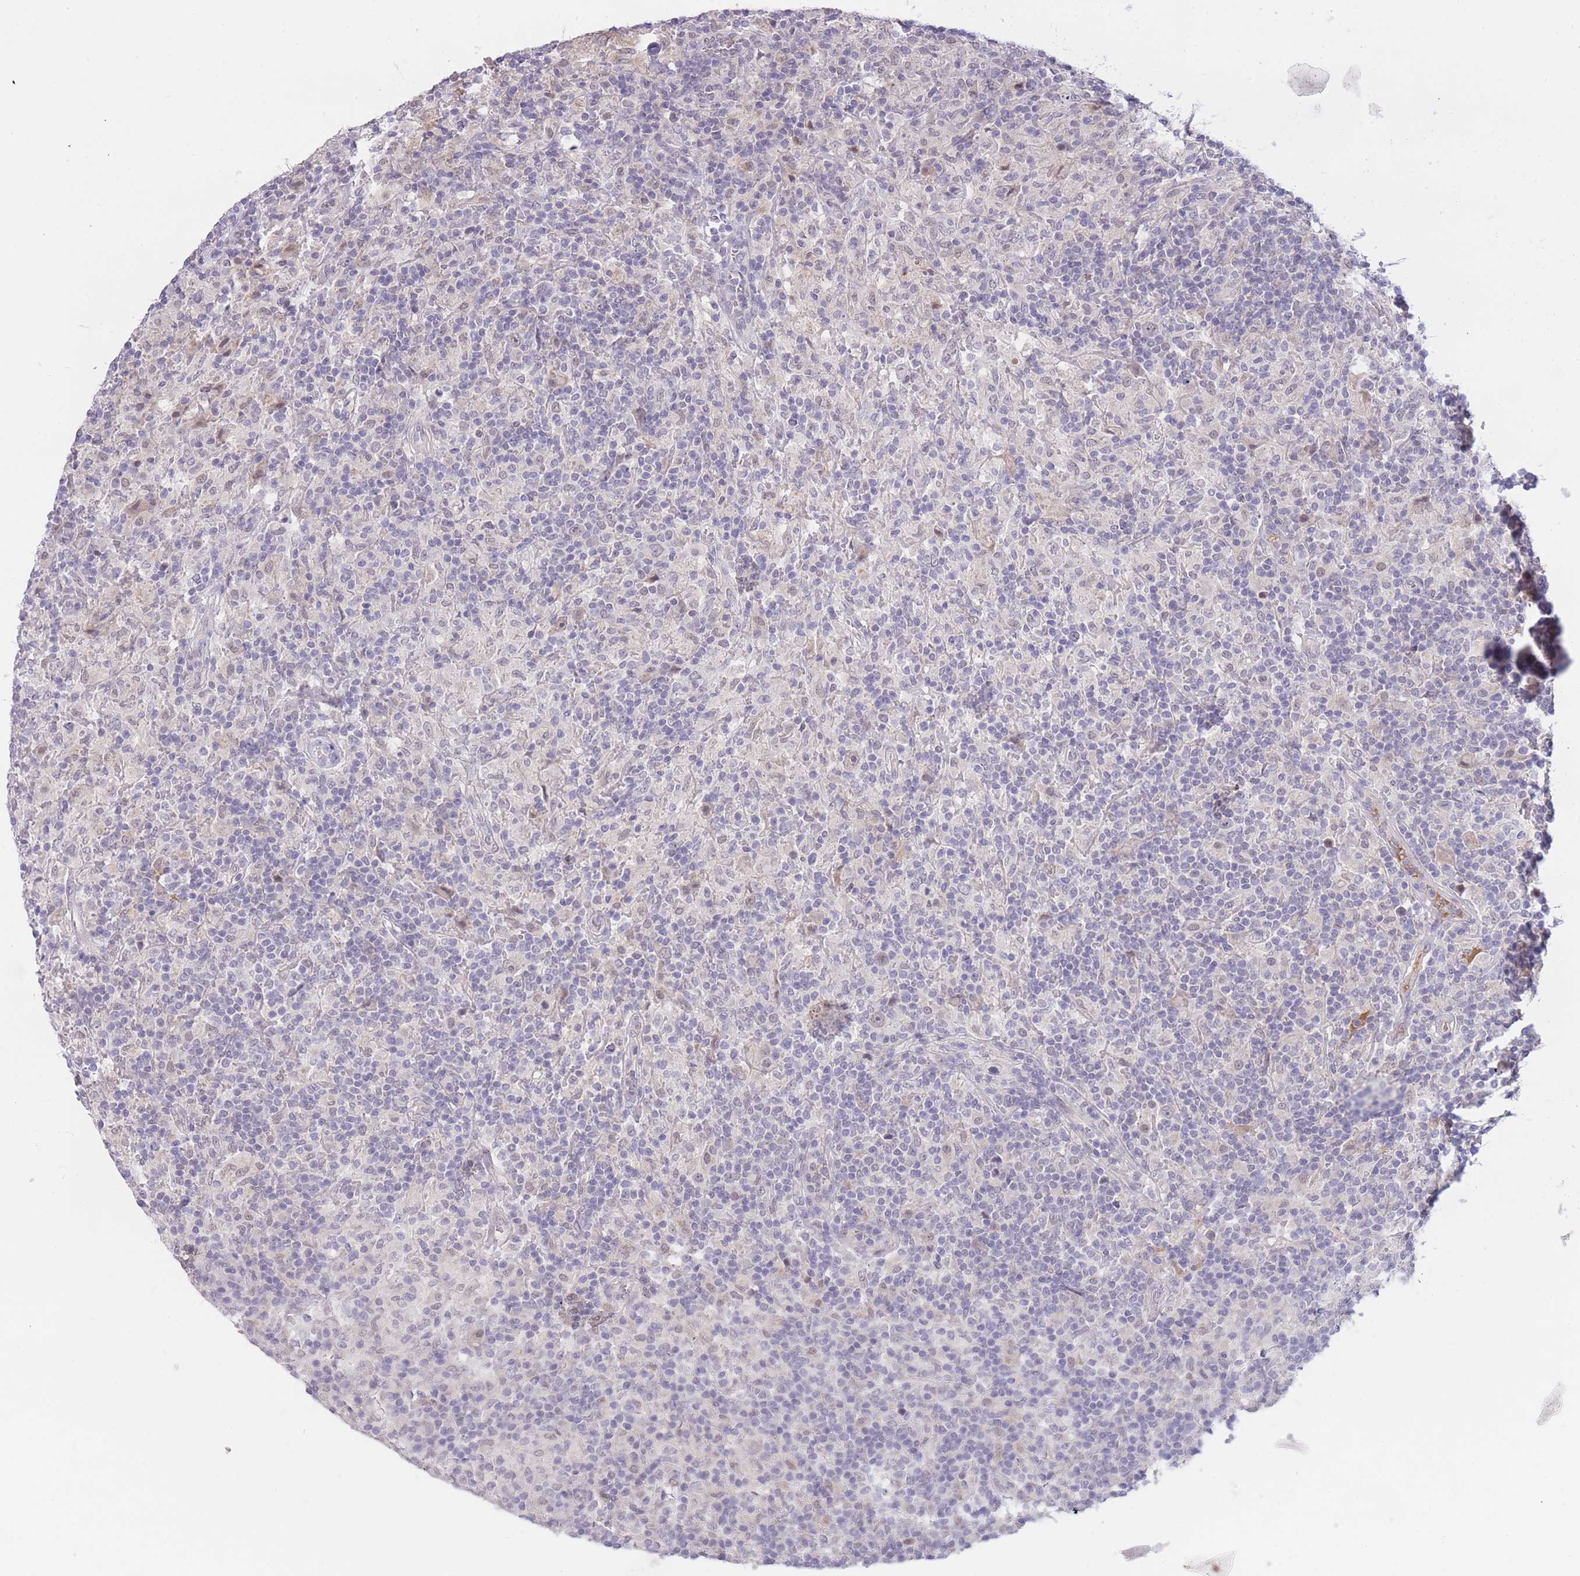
{"staining": {"intensity": "negative", "quantity": "none", "location": "none"}, "tissue": "lymphoma", "cell_type": "Tumor cells", "image_type": "cancer", "snomed": [{"axis": "morphology", "description": "Hodgkin's disease, NOS"}, {"axis": "topography", "description": "Lymph node"}], "caption": "Immunohistochemical staining of Hodgkin's disease shows no significant staining in tumor cells.", "gene": "GOLGA6L25", "patient": {"sex": "male", "age": 70}}